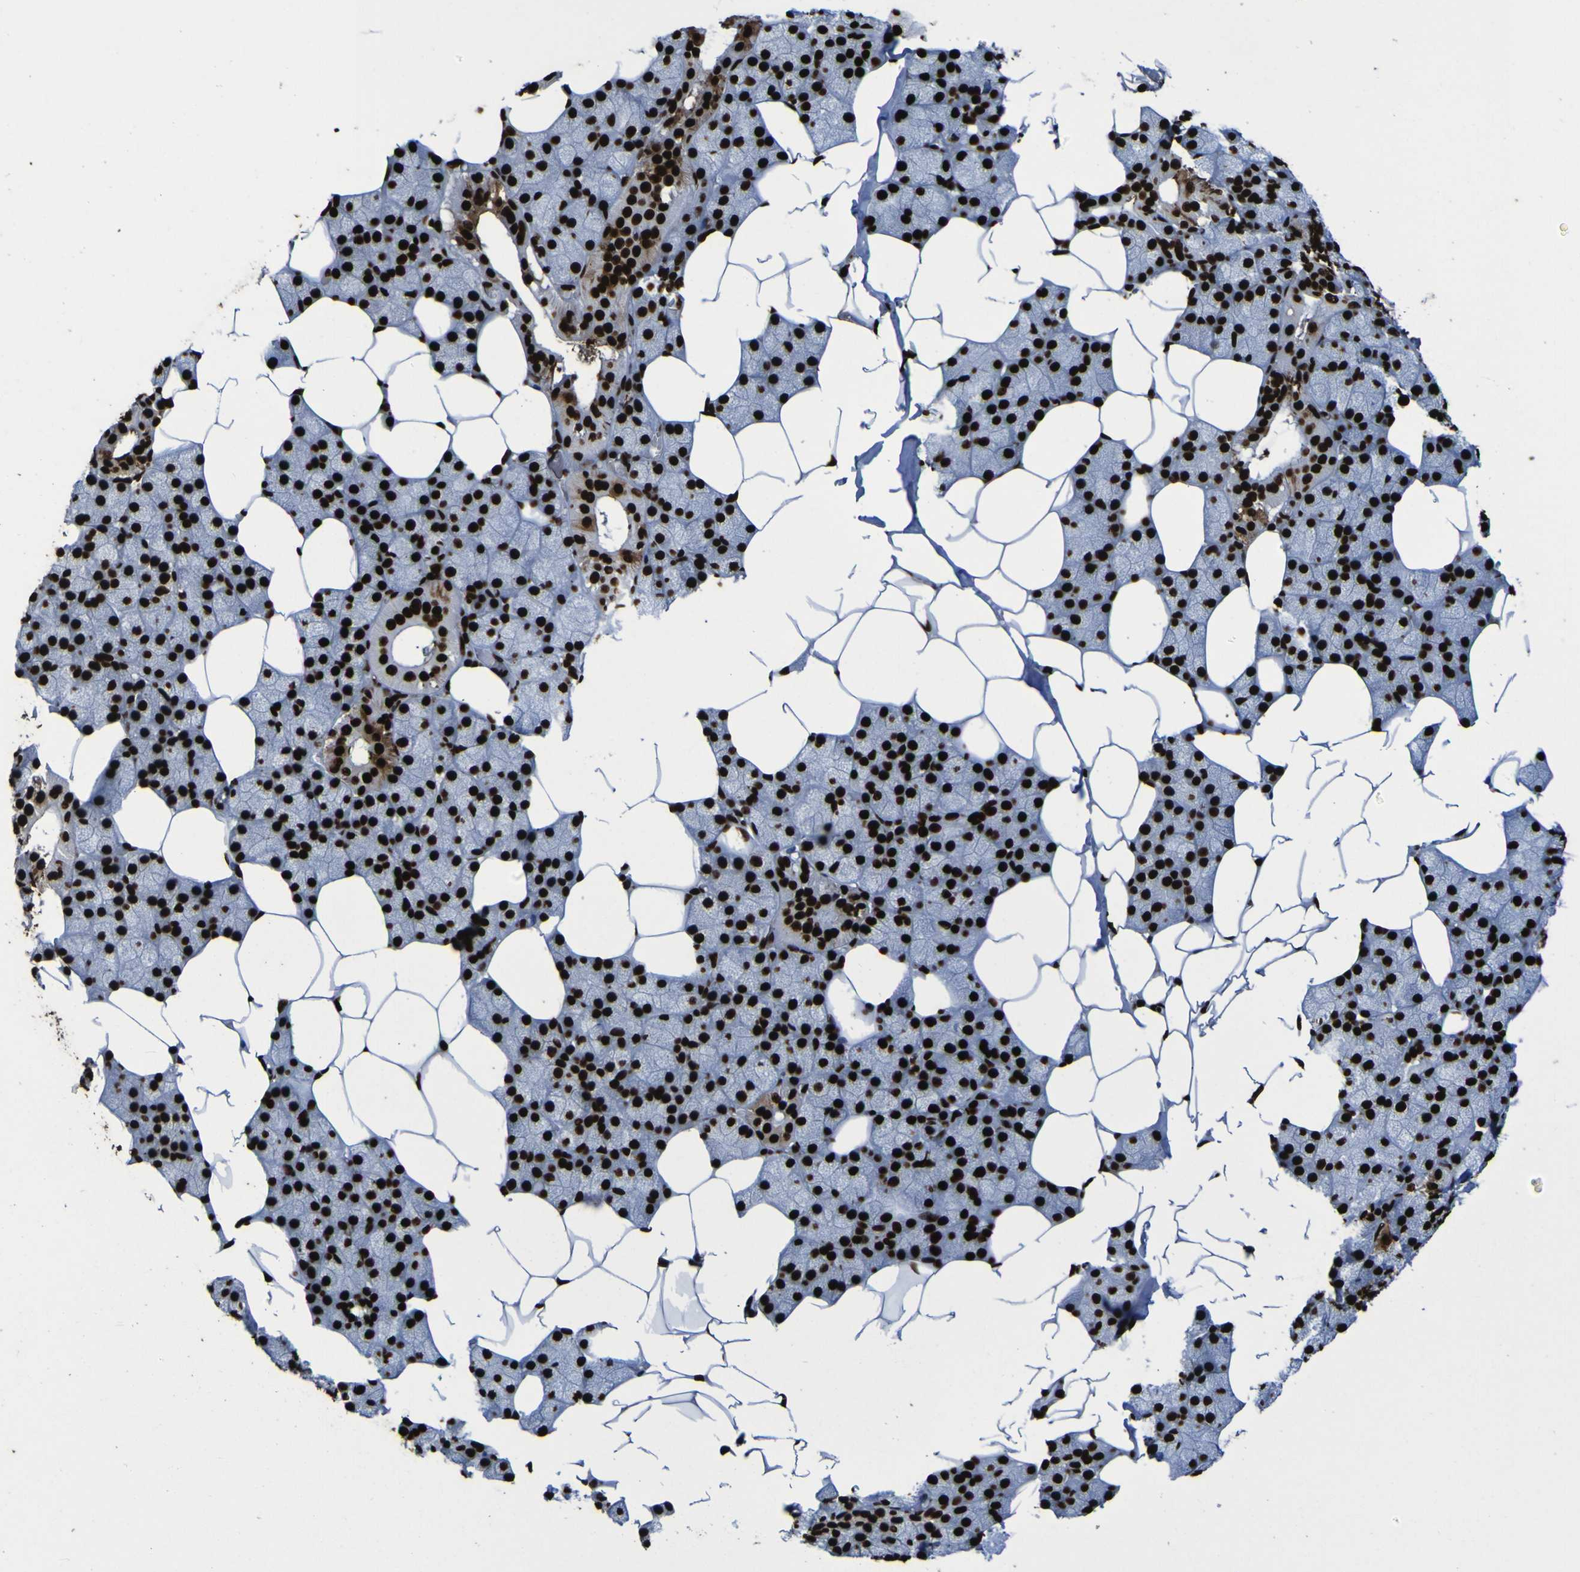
{"staining": {"intensity": "strong", "quantity": ">75%", "location": "nuclear"}, "tissue": "salivary gland", "cell_type": "Glandular cells", "image_type": "normal", "snomed": [{"axis": "morphology", "description": "Normal tissue, NOS"}, {"axis": "topography", "description": "Salivary gland"}], "caption": "Salivary gland stained for a protein reveals strong nuclear positivity in glandular cells. (DAB IHC, brown staining for protein, blue staining for nuclei).", "gene": "NPM1", "patient": {"sex": "male", "age": 62}}